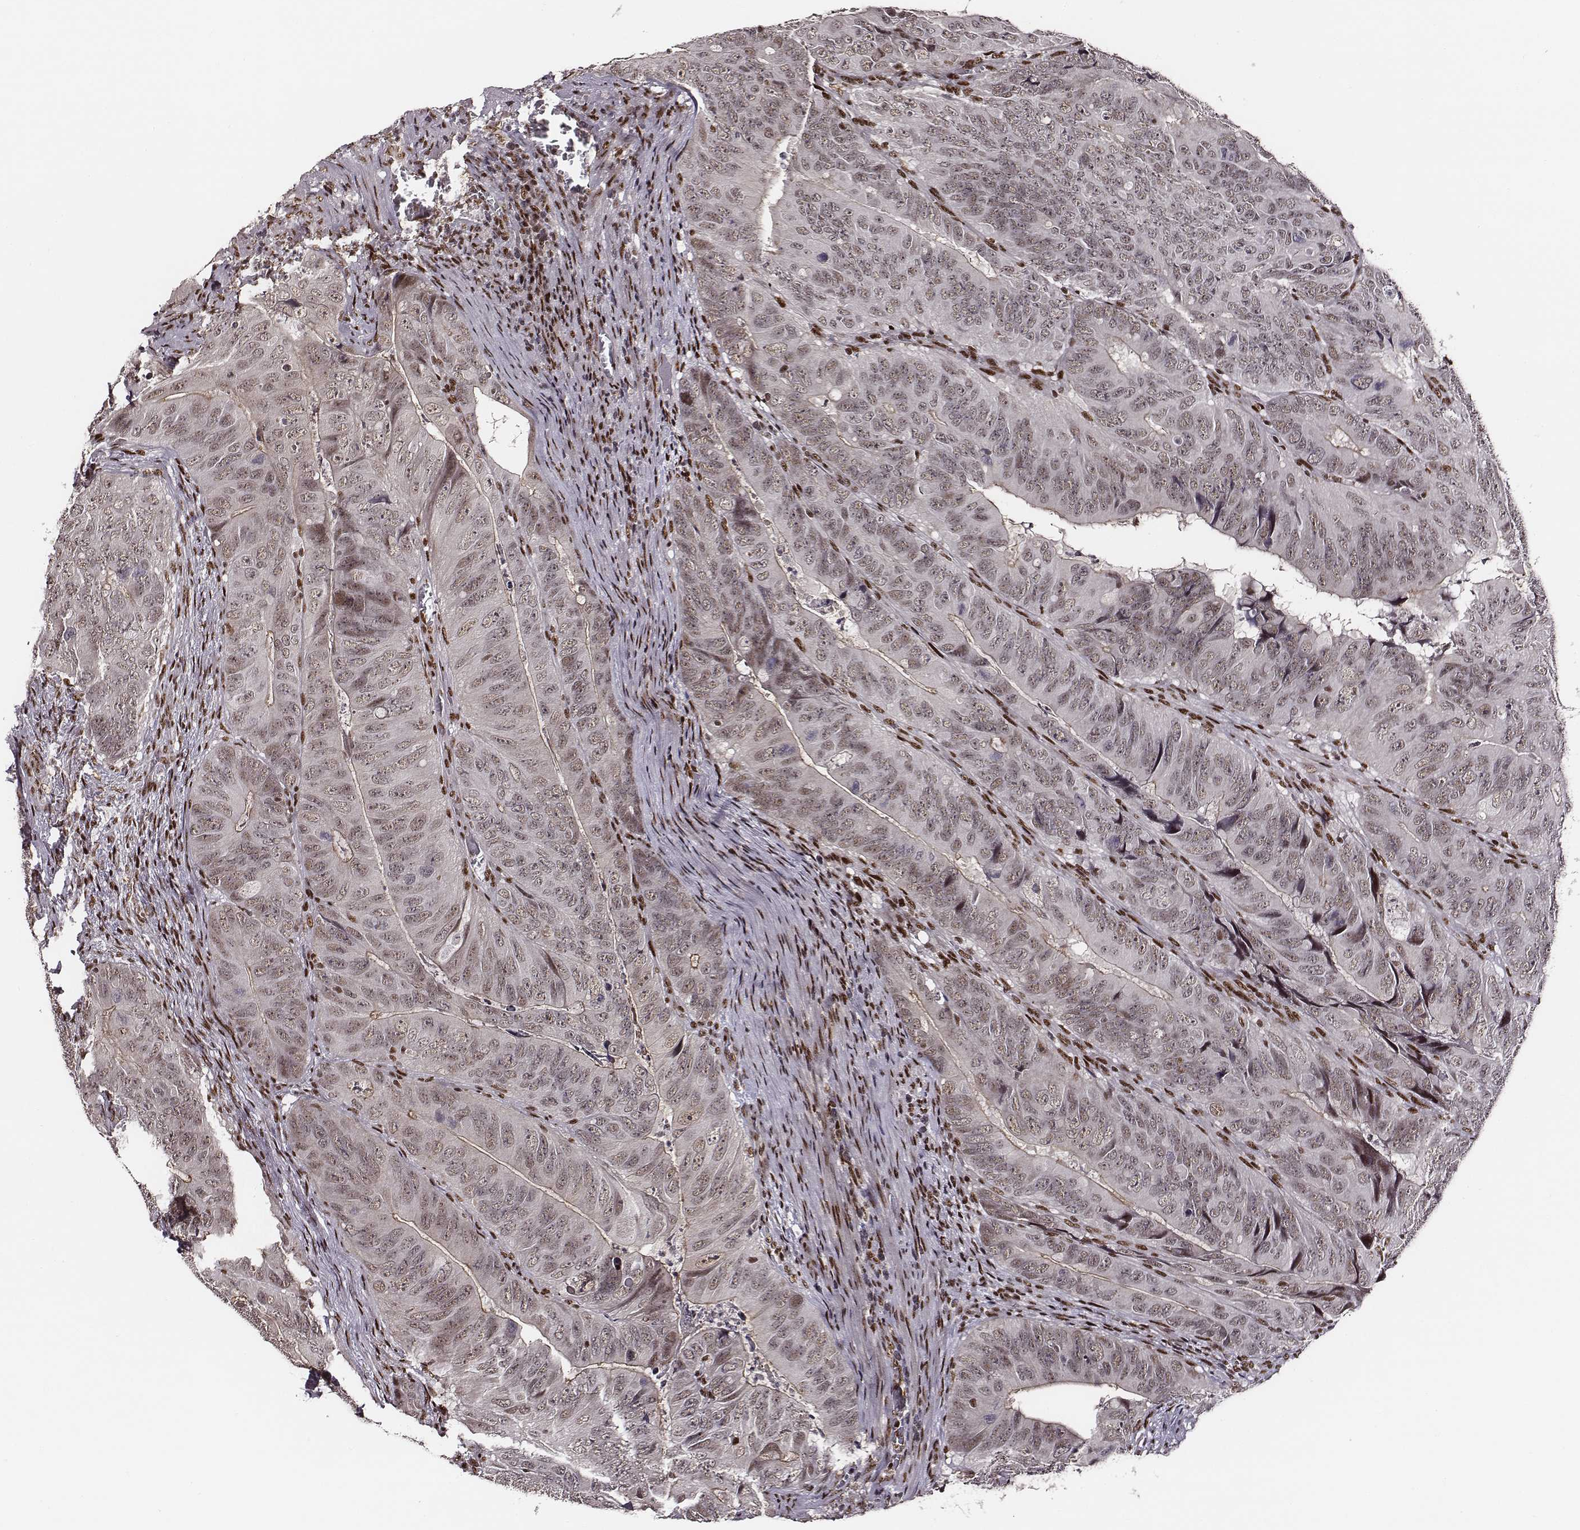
{"staining": {"intensity": "weak", "quantity": ">75%", "location": "nuclear"}, "tissue": "colorectal cancer", "cell_type": "Tumor cells", "image_type": "cancer", "snomed": [{"axis": "morphology", "description": "Adenocarcinoma, NOS"}, {"axis": "topography", "description": "Colon"}], "caption": "Tumor cells exhibit low levels of weak nuclear expression in approximately >75% of cells in human colorectal cancer.", "gene": "PPARA", "patient": {"sex": "male", "age": 79}}